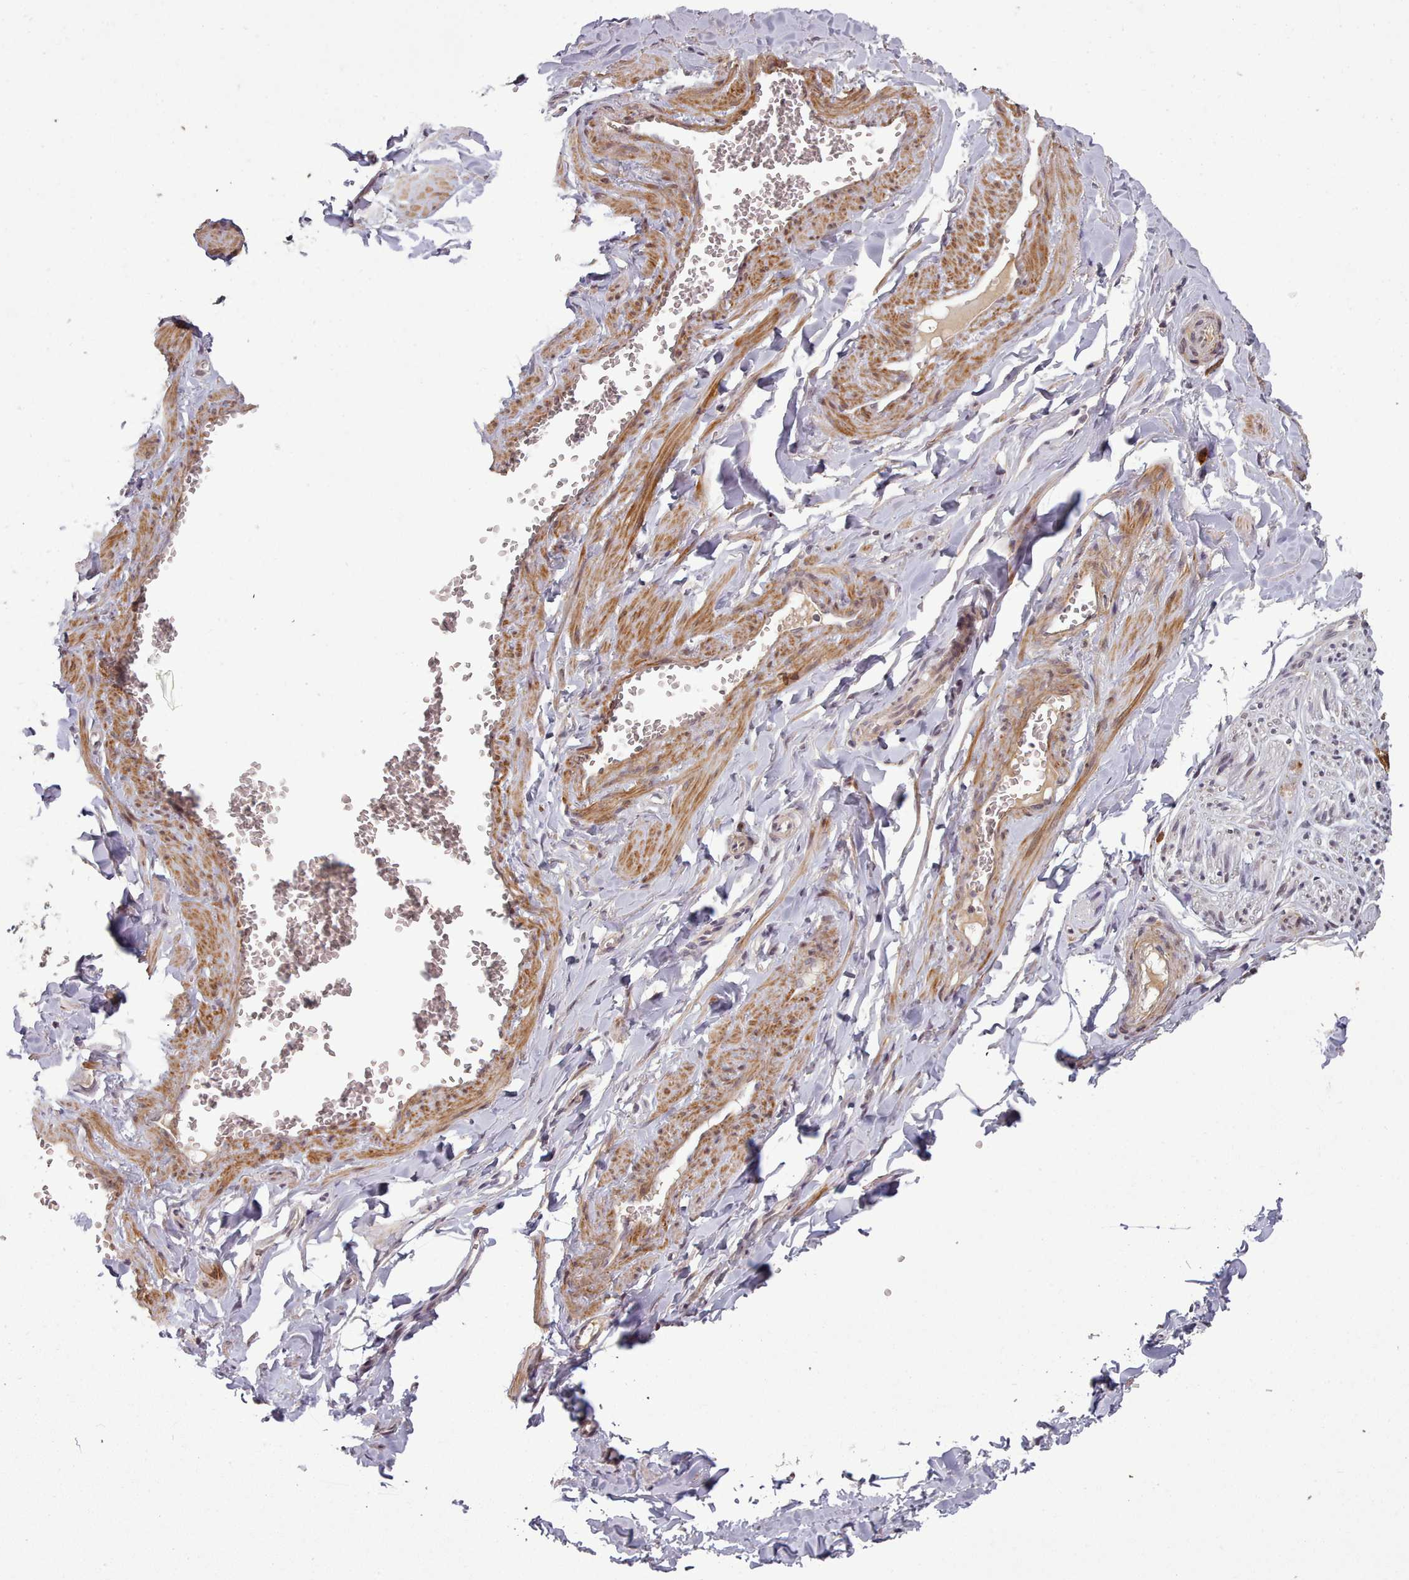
{"staining": {"intensity": "negative", "quantity": "none", "location": "none"}, "tissue": "adipose tissue", "cell_type": "Adipocytes", "image_type": "normal", "snomed": [{"axis": "morphology", "description": "Normal tissue, NOS"}, {"axis": "topography", "description": "Soft tissue"}, {"axis": "topography", "description": "Adipose tissue"}, {"axis": "topography", "description": "Vascular tissue"}, {"axis": "topography", "description": "Peripheral nerve tissue"}], "caption": "High power microscopy photomicrograph of an IHC micrograph of unremarkable adipose tissue, revealing no significant staining in adipocytes.", "gene": "CDC6", "patient": {"sex": "male", "age": 46}}